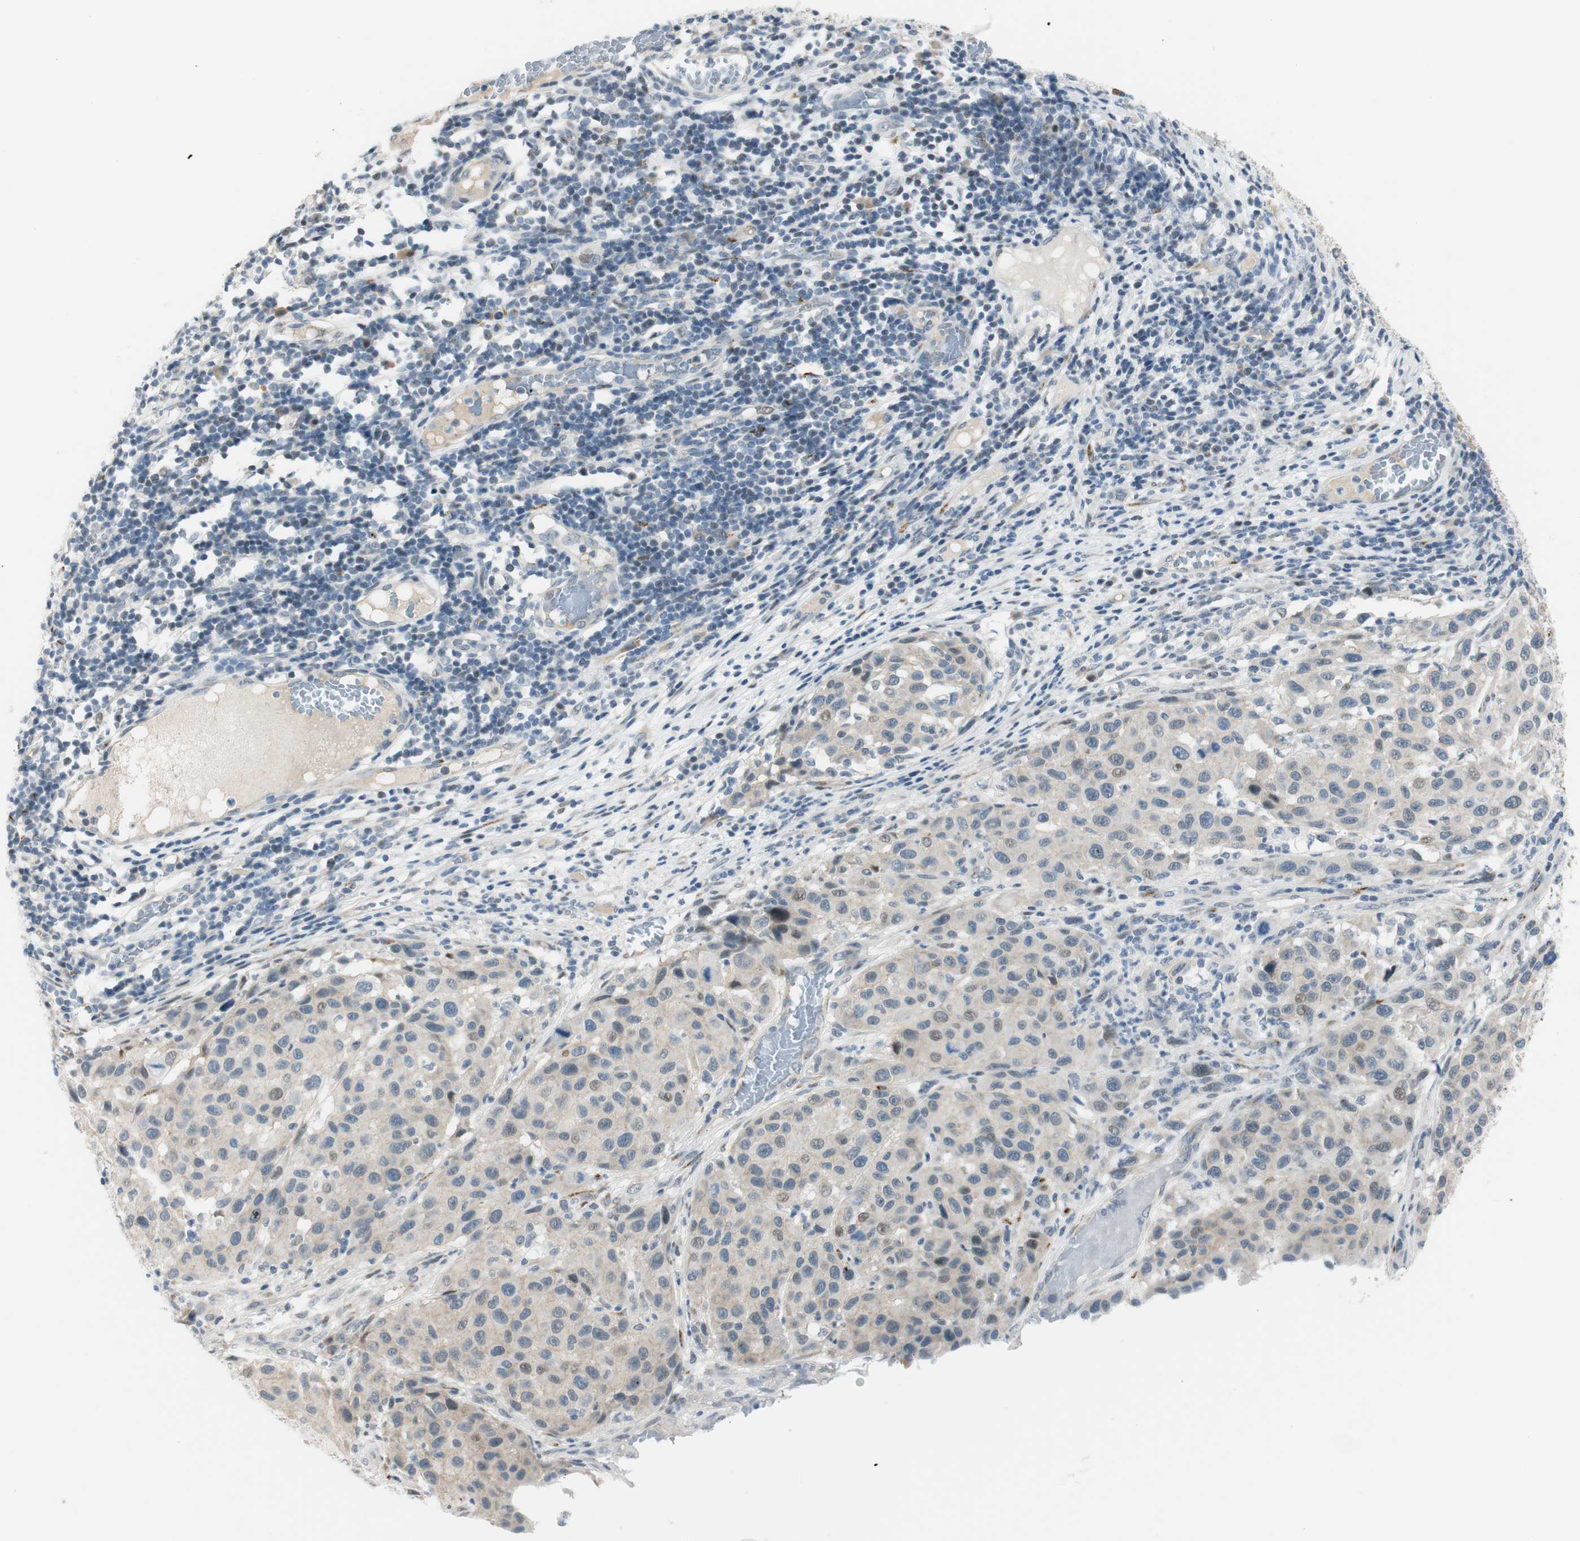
{"staining": {"intensity": "negative", "quantity": "none", "location": "none"}, "tissue": "melanoma", "cell_type": "Tumor cells", "image_type": "cancer", "snomed": [{"axis": "morphology", "description": "Malignant melanoma, Metastatic site"}, {"axis": "topography", "description": "Lymph node"}], "caption": "IHC of malignant melanoma (metastatic site) shows no staining in tumor cells.", "gene": "B4GALNT1", "patient": {"sex": "male", "age": 61}}